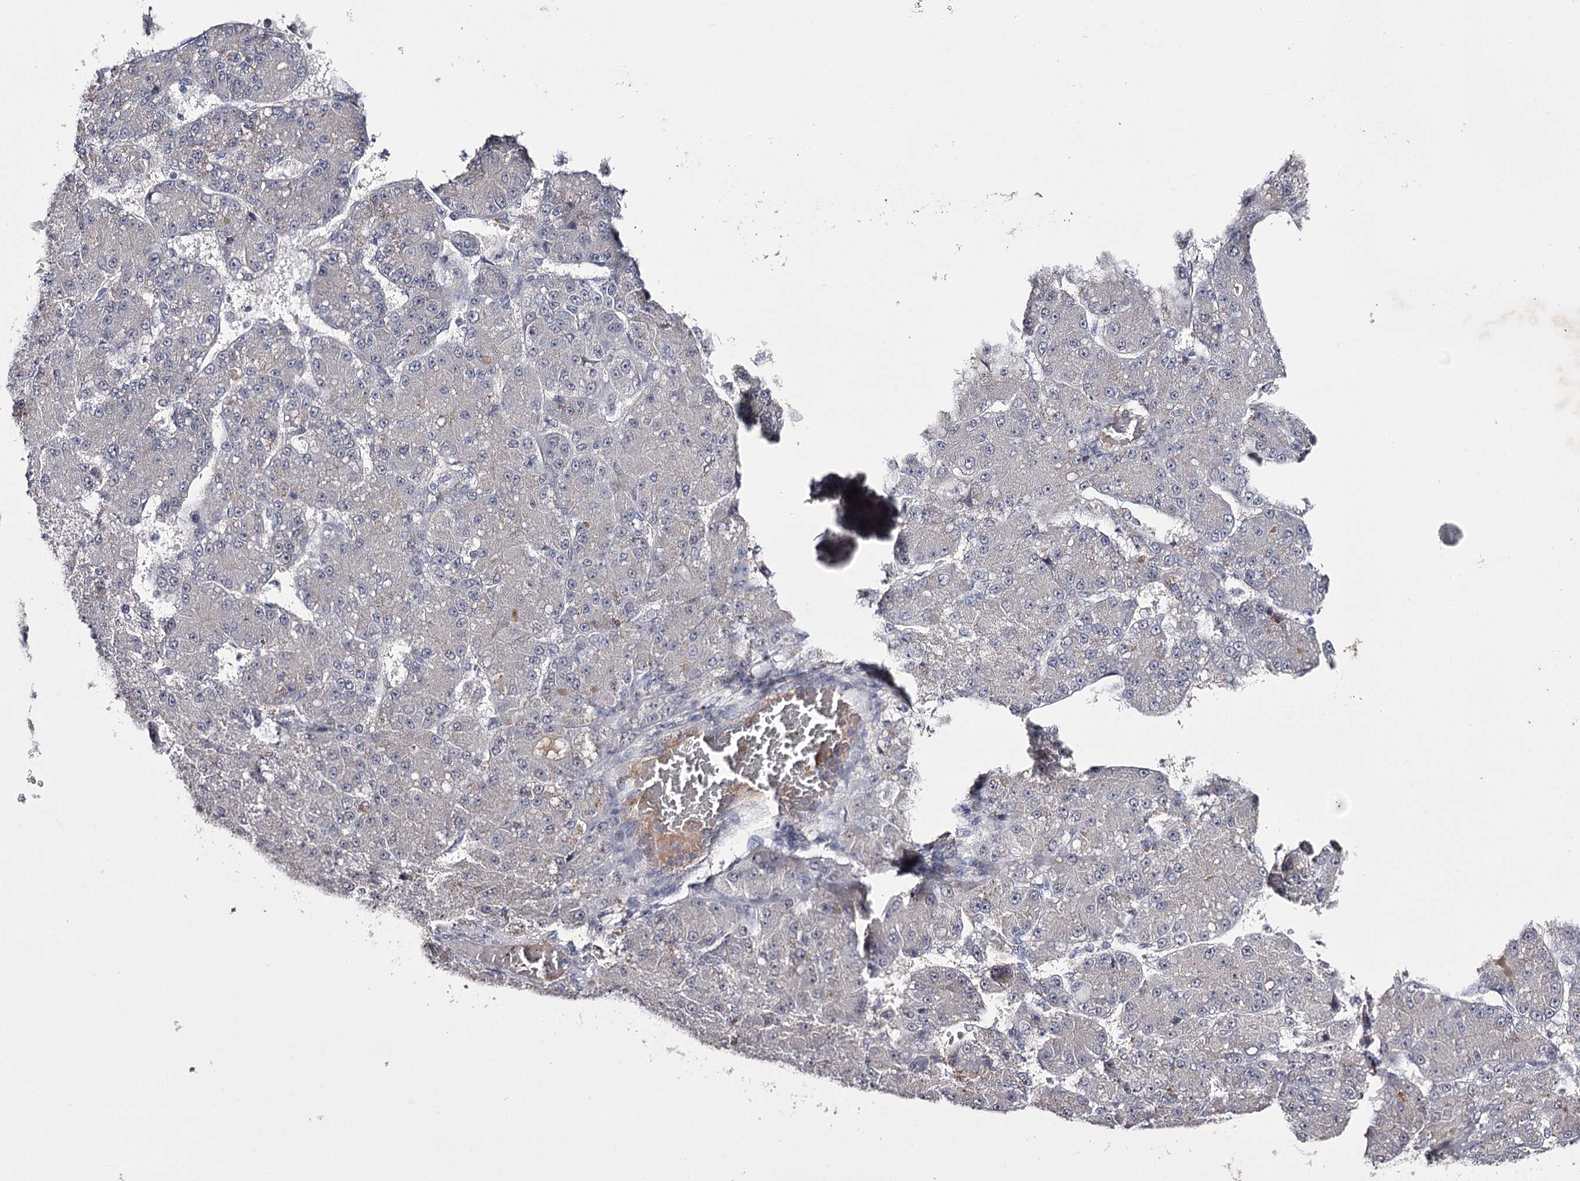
{"staining": {"intensity": "negative", "quantity": "none", "location": "none"}, "tissue": "liver cancer", "cell_type": "Tumor cells", "image_type": "cancer", "snomed": [{"axis": "morphology", "description": "Carcinoma, Hepatocellular, NOS"}, {"axis": "topography", "description": "Liver"}], "caption": "Liver cancer (hepatocellular carcinoma) was stained to show a protein in brown. There is no significant staining in tumor cells.", "gene": "FDXACB1", "patient": {"sex": "male", "age": 67}}